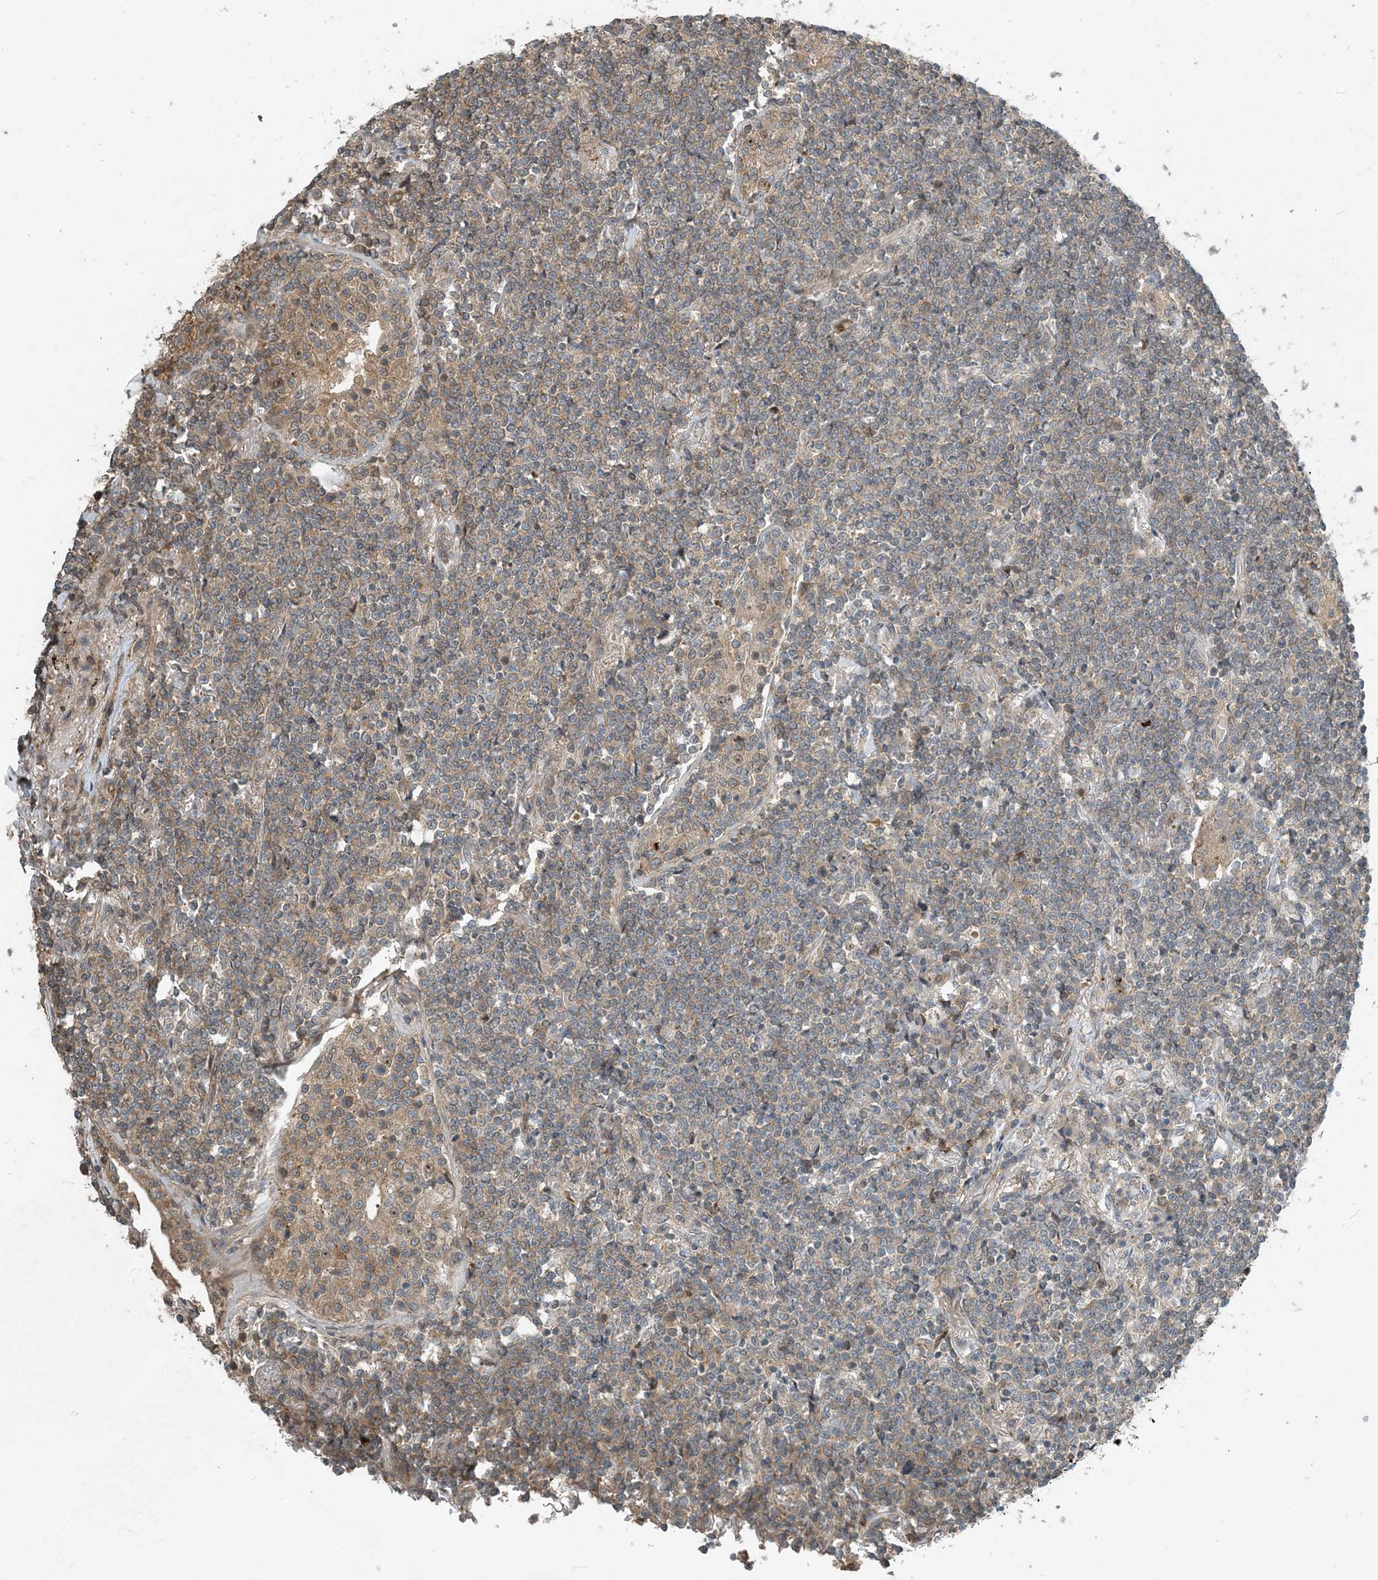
{"staining": {"intensity": "weak", "quantity": ">75%", "location": "cytoplasmic/membranous"}, "tissue": "lymphoma", "cell_type": "Tumor cells", "image_type": "cancer", "snomed": [{"axis": "morphology", "description": "Malignant lymphoma, non-Hodgkin's type, Low grade"}, {"axis": "topography", "description": "Lung"}], "caption": "Immunohistochemistry (IHC) photomicrograph of lymphoma stained for a protein (brown), which demonstrates low levels of weak cytoplasmic/membranous staining in about >75% of tumor cells.", "gene": "ZBTB3", "patient": {"sex": "female", "age": 71}}